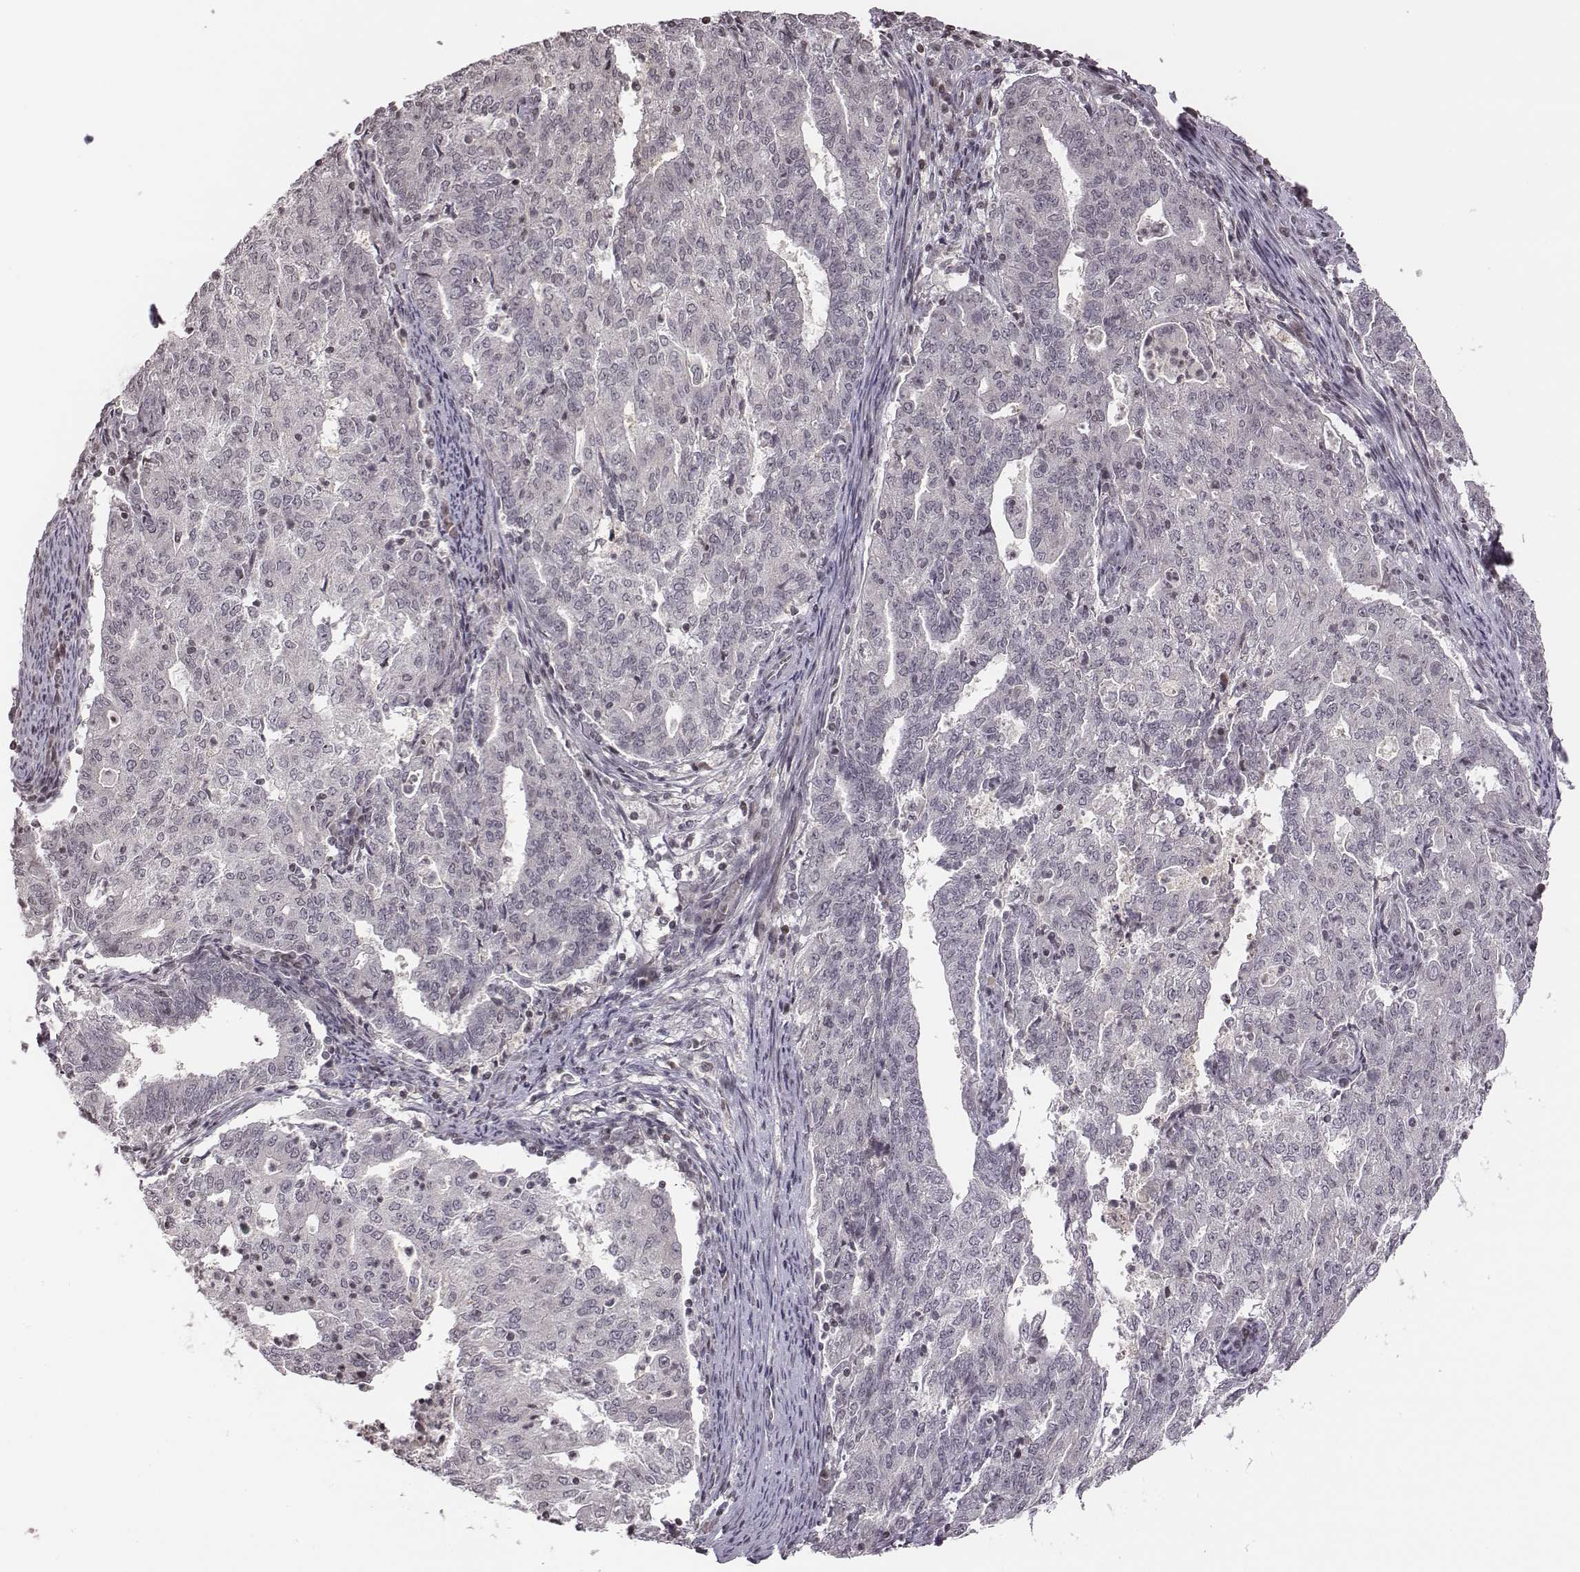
{"staining": {"intensity": "negative", "quantity": "none", "location": "none"}, "tissue": "endometrial cancer", "cell_type": "Tumor cells", "image_type": "cancer", "snomed": [{"axis": "morphology", "description": "Adenocarcinoma, NOS"}, {"axis": "topography", "description": "Endometrium"}], "caption": "Protein analysis of endometrial cancer (adenocarcinoma) shows no significant staining in tumor cells.", "gene": "GRM4", "patient": {"sex": "female", "age": 82}}